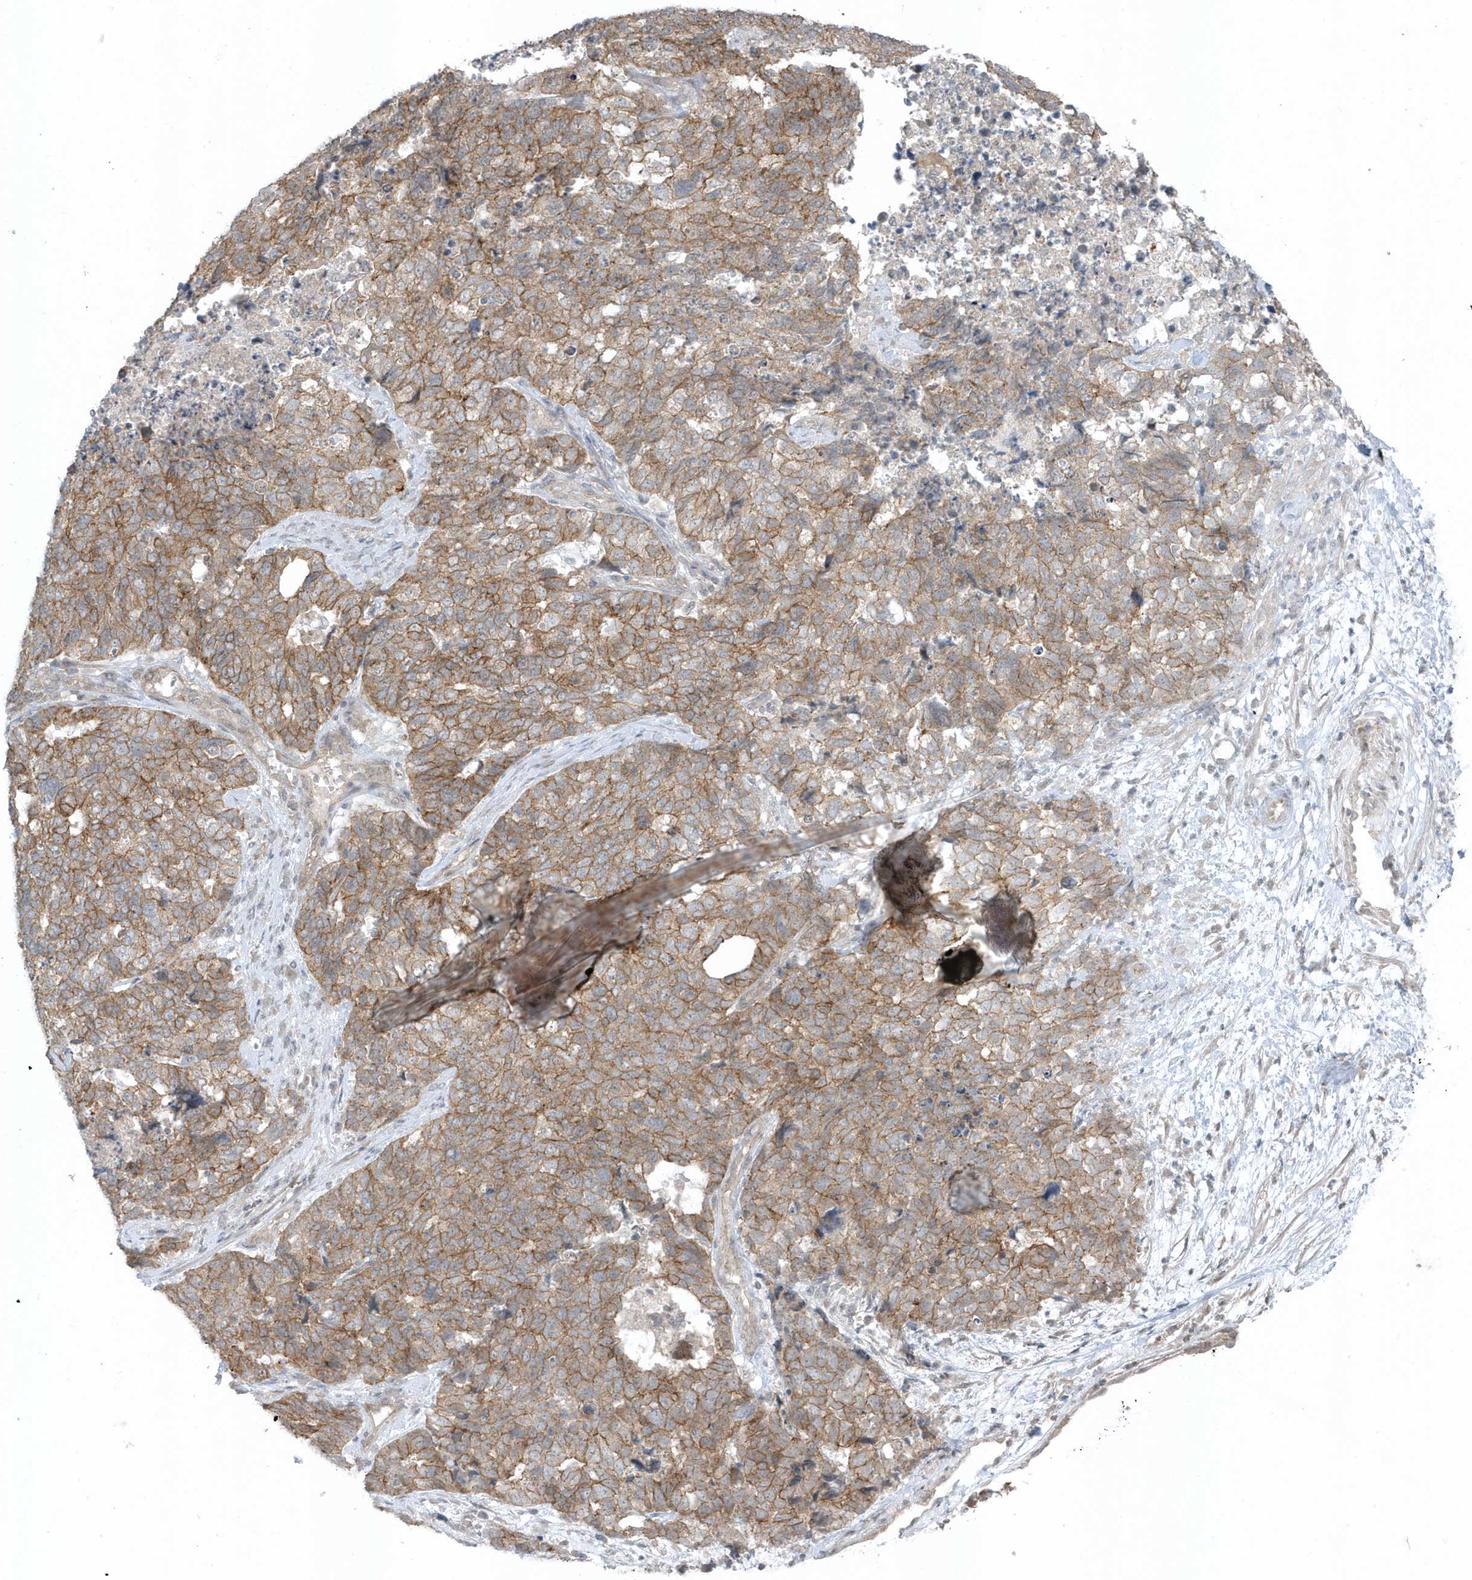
{"staining": {"intensity": "moderate", "quantity": ">75%", "location": "cytoplasmic/membranous"}, "tissue": "cervical cancer", "cell_type": "Tumor cells", "image_type": "cancer", "snomed": [{"axis": "morphology", "description": "Squamous cell carcinoma, NOS"}, {"axis": "topography", "description": "Cervix"}], "caption": "Immunohistochemical staining of human cervical cancer reveals moderate cytoplasmic/membranous protein positivity in about >75% of tumor cells.", "gene": "PARD3B", "patient": {"sex": "female", "age": 63}}